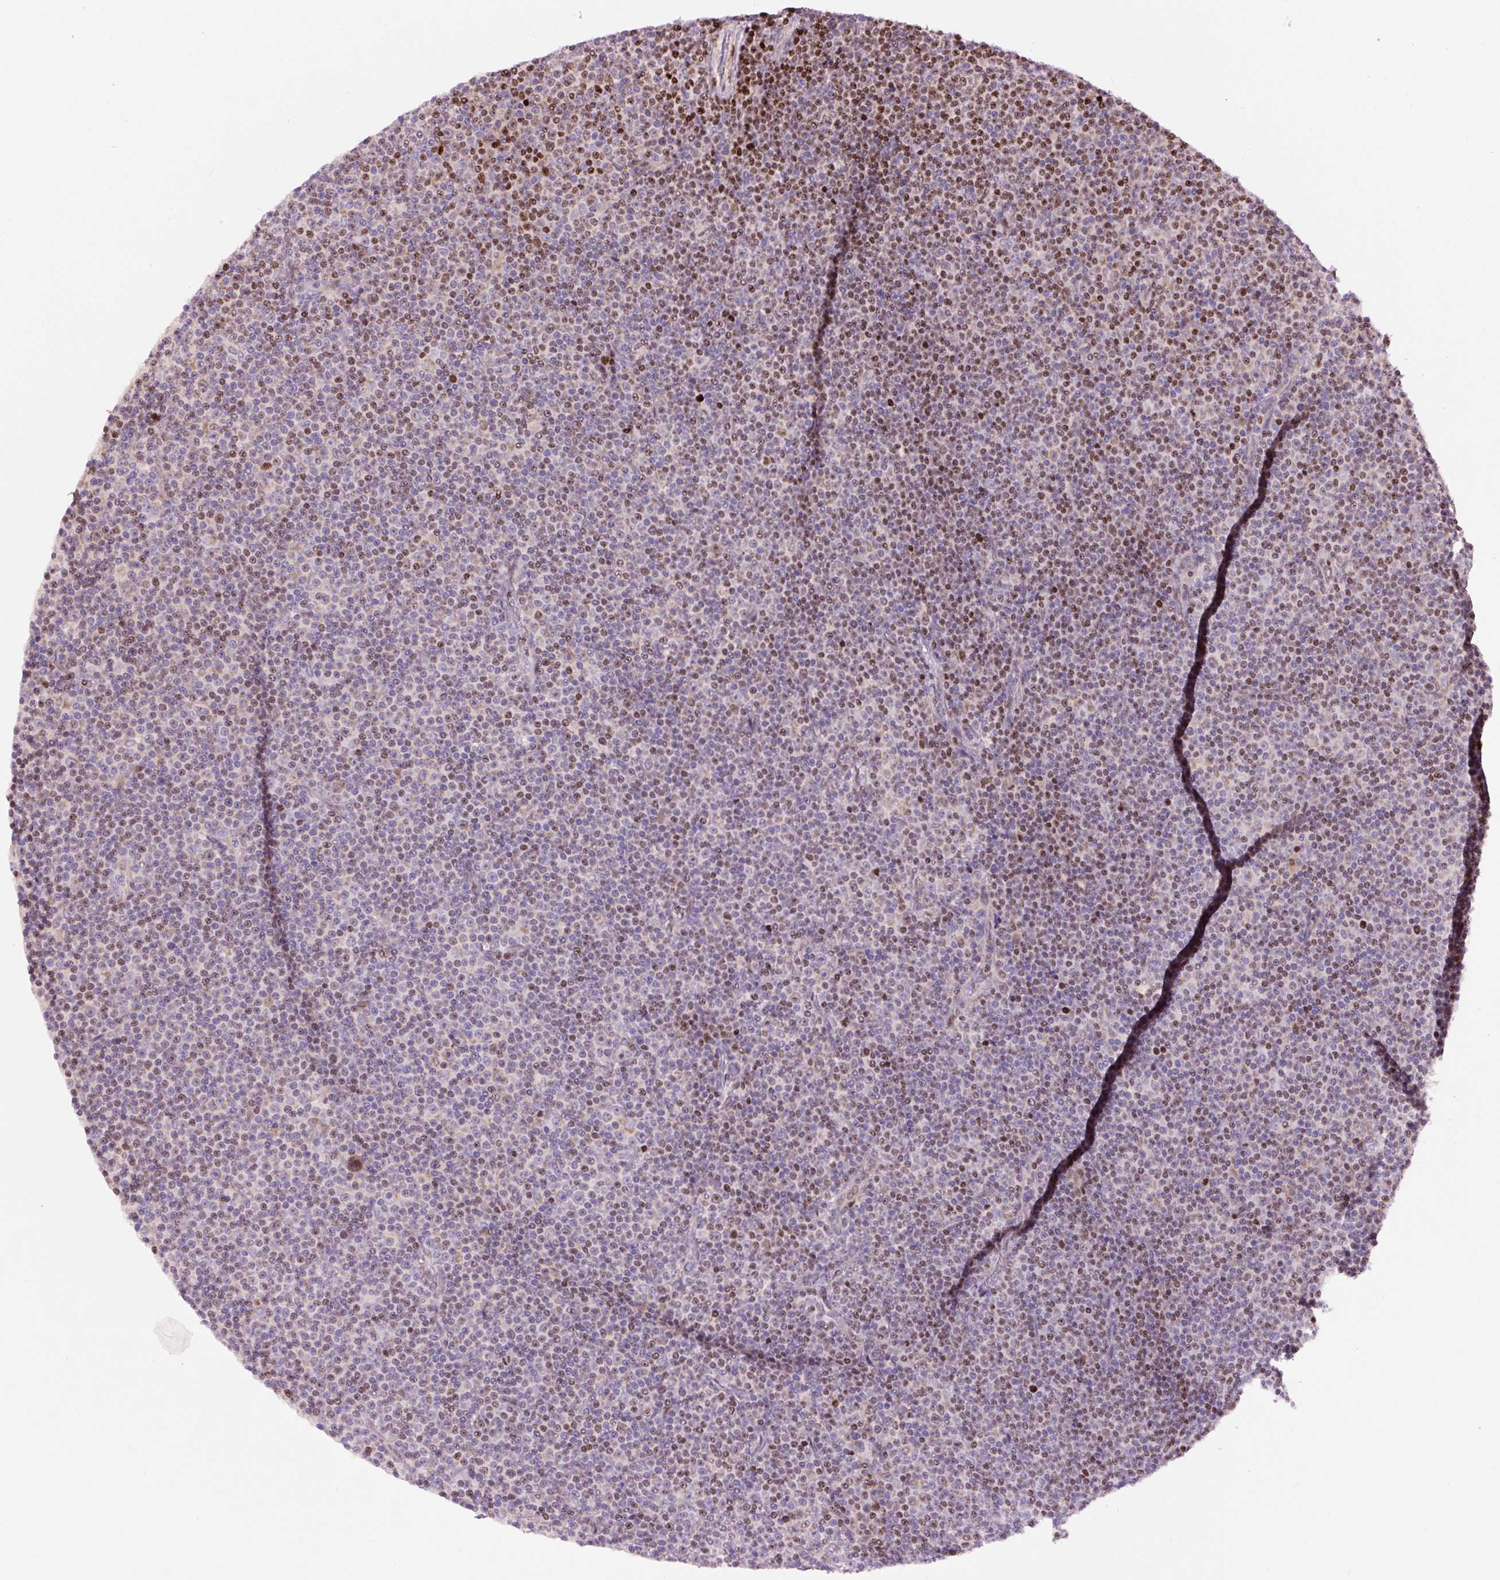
{"staining": {"intensity": "moderate", "quantity": "<25%", "location": "nuclear"}, "tissue": "lymphoma", "cell_type": "Tumor cells", "image_type": "cancer", "snomed": [{"axis": "morphology", "description": "Malignant lymphoma, non-Hodgkin's type, Low grade"}, {"axis": "topography", "description": "Lymph node"}], "caption": "A low amount of moderate nuclear staining is identified in about <25% of tumor cells in lymphoma tissue.", "gene": "TMEM8B", "patient": {"sex": "female", "age": 67}}